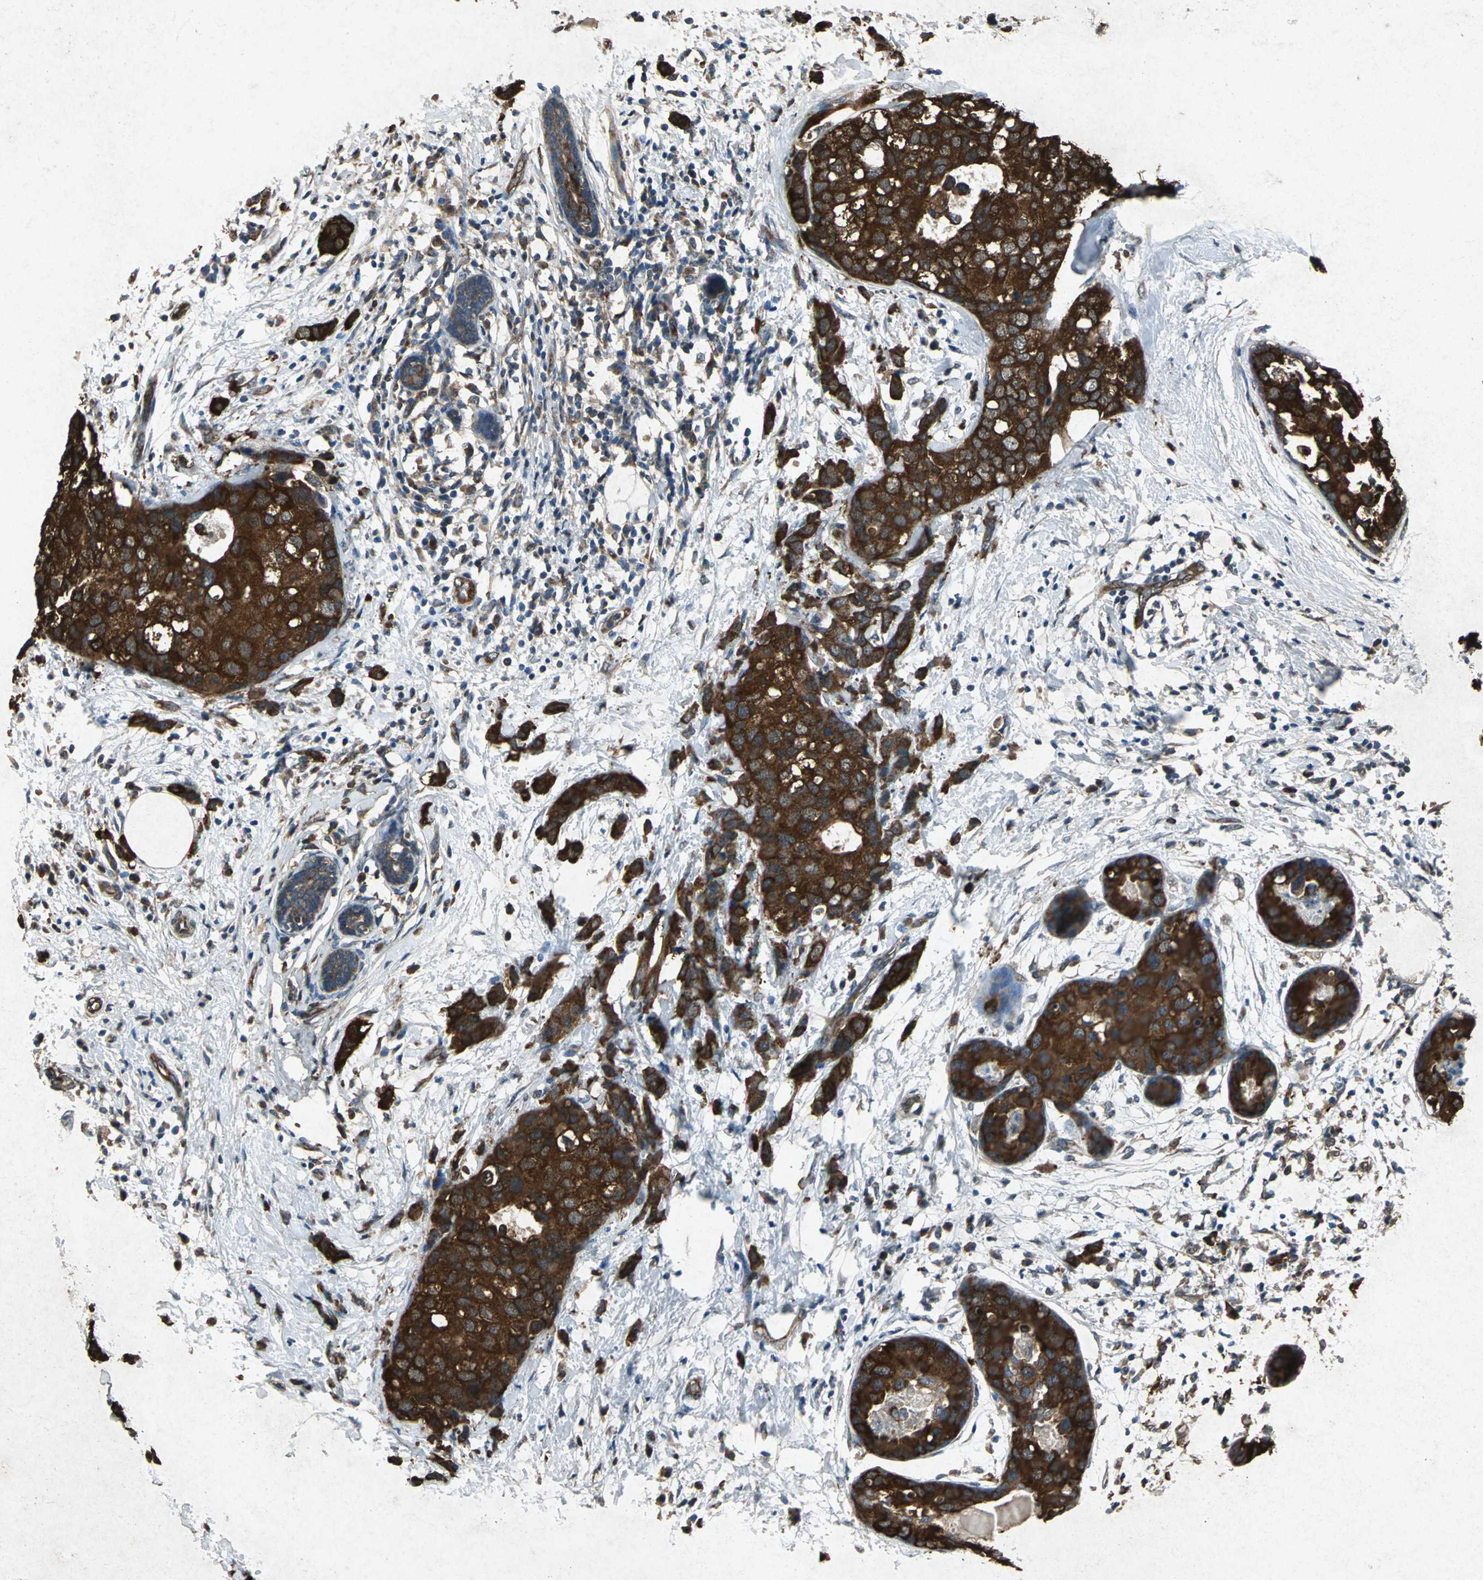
{"staining": {"intensity": "strong", "quantity": ">75%", "location": "cytoplasmic/membranous"}, "tissue": "breast cancer", "cell_type": "Tumor cells", "image_type": "cancer", "snomed": [{"axis": "morphology", "description": "Normal tissue, NOS"}, {"axis": "morphology", "description": "Duct carcinoma"}, {"axis": "topography", "description": "Breast"}], "caption": "Protein analysis of infiltrating ductal carcinoma (breast) tissue shows strong cytoplasmic/membranous positivity in approximately >75% of tumor cells.", "gene": "HSP90AB1", "patient": {"sex": "female", "age": 50}}